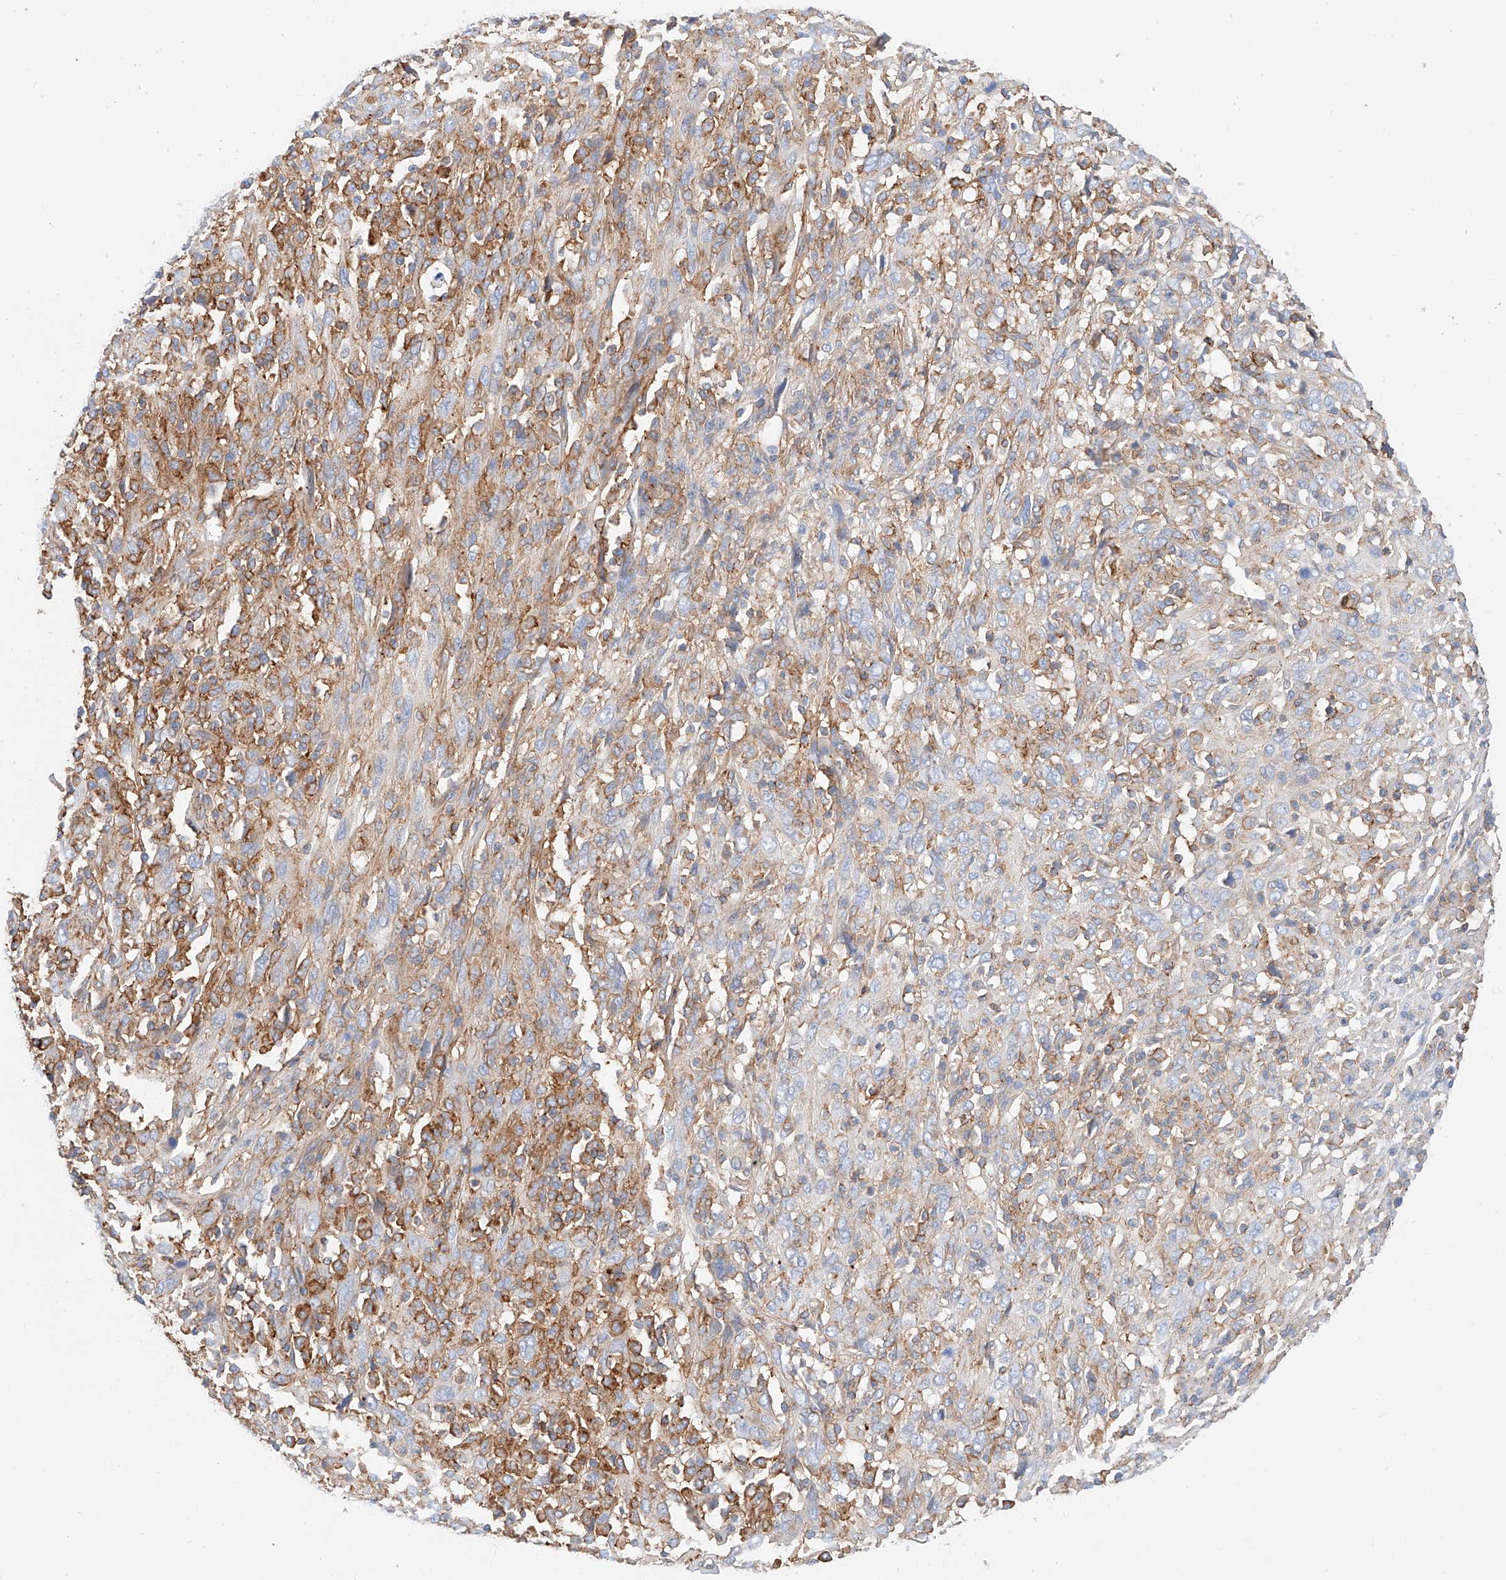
{"staining": {"intensity": "negative", "quantity": "none", "location": "none"}, "tissue": "cervical cancer", "cell_type": "Tumor cells", "image_type": "cancer", "snomed": [{"axis": "morphology", "description": "Squamous cell carcinoma, NOS"}, {"axis": "topography", "description": "Cervix"}], "caption": "Image shows no protein expression in tumor cells of squamous cell carcinoma (cervical) tissue.", "gene": "HAUS4", "patient": {"sex": "female", "age": 46}}